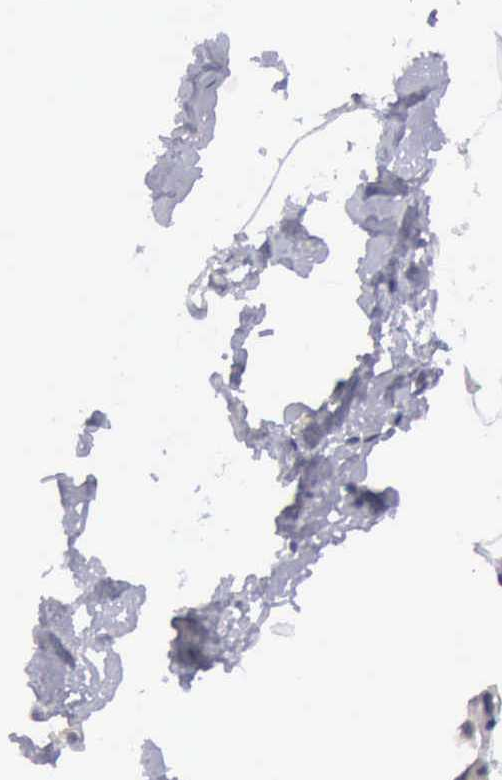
{"staining": {"intensity": "negative", "quantity": "none", "location": "none"}, "tissue": "adipose tissue", "cell_type": "Adipocytes", "image_type": "normal", "snomed": [{"axis": "morphology", "description": "Normal tissue, NOS"}, {"axis": "topography", "description": "Breast"}], "caption": "Immunohistochemical staining of normal adipose tissue reveals no significant expression in adipocytes.", "gene": "RDX", "patient": {"sex": "female", "age": 45}}